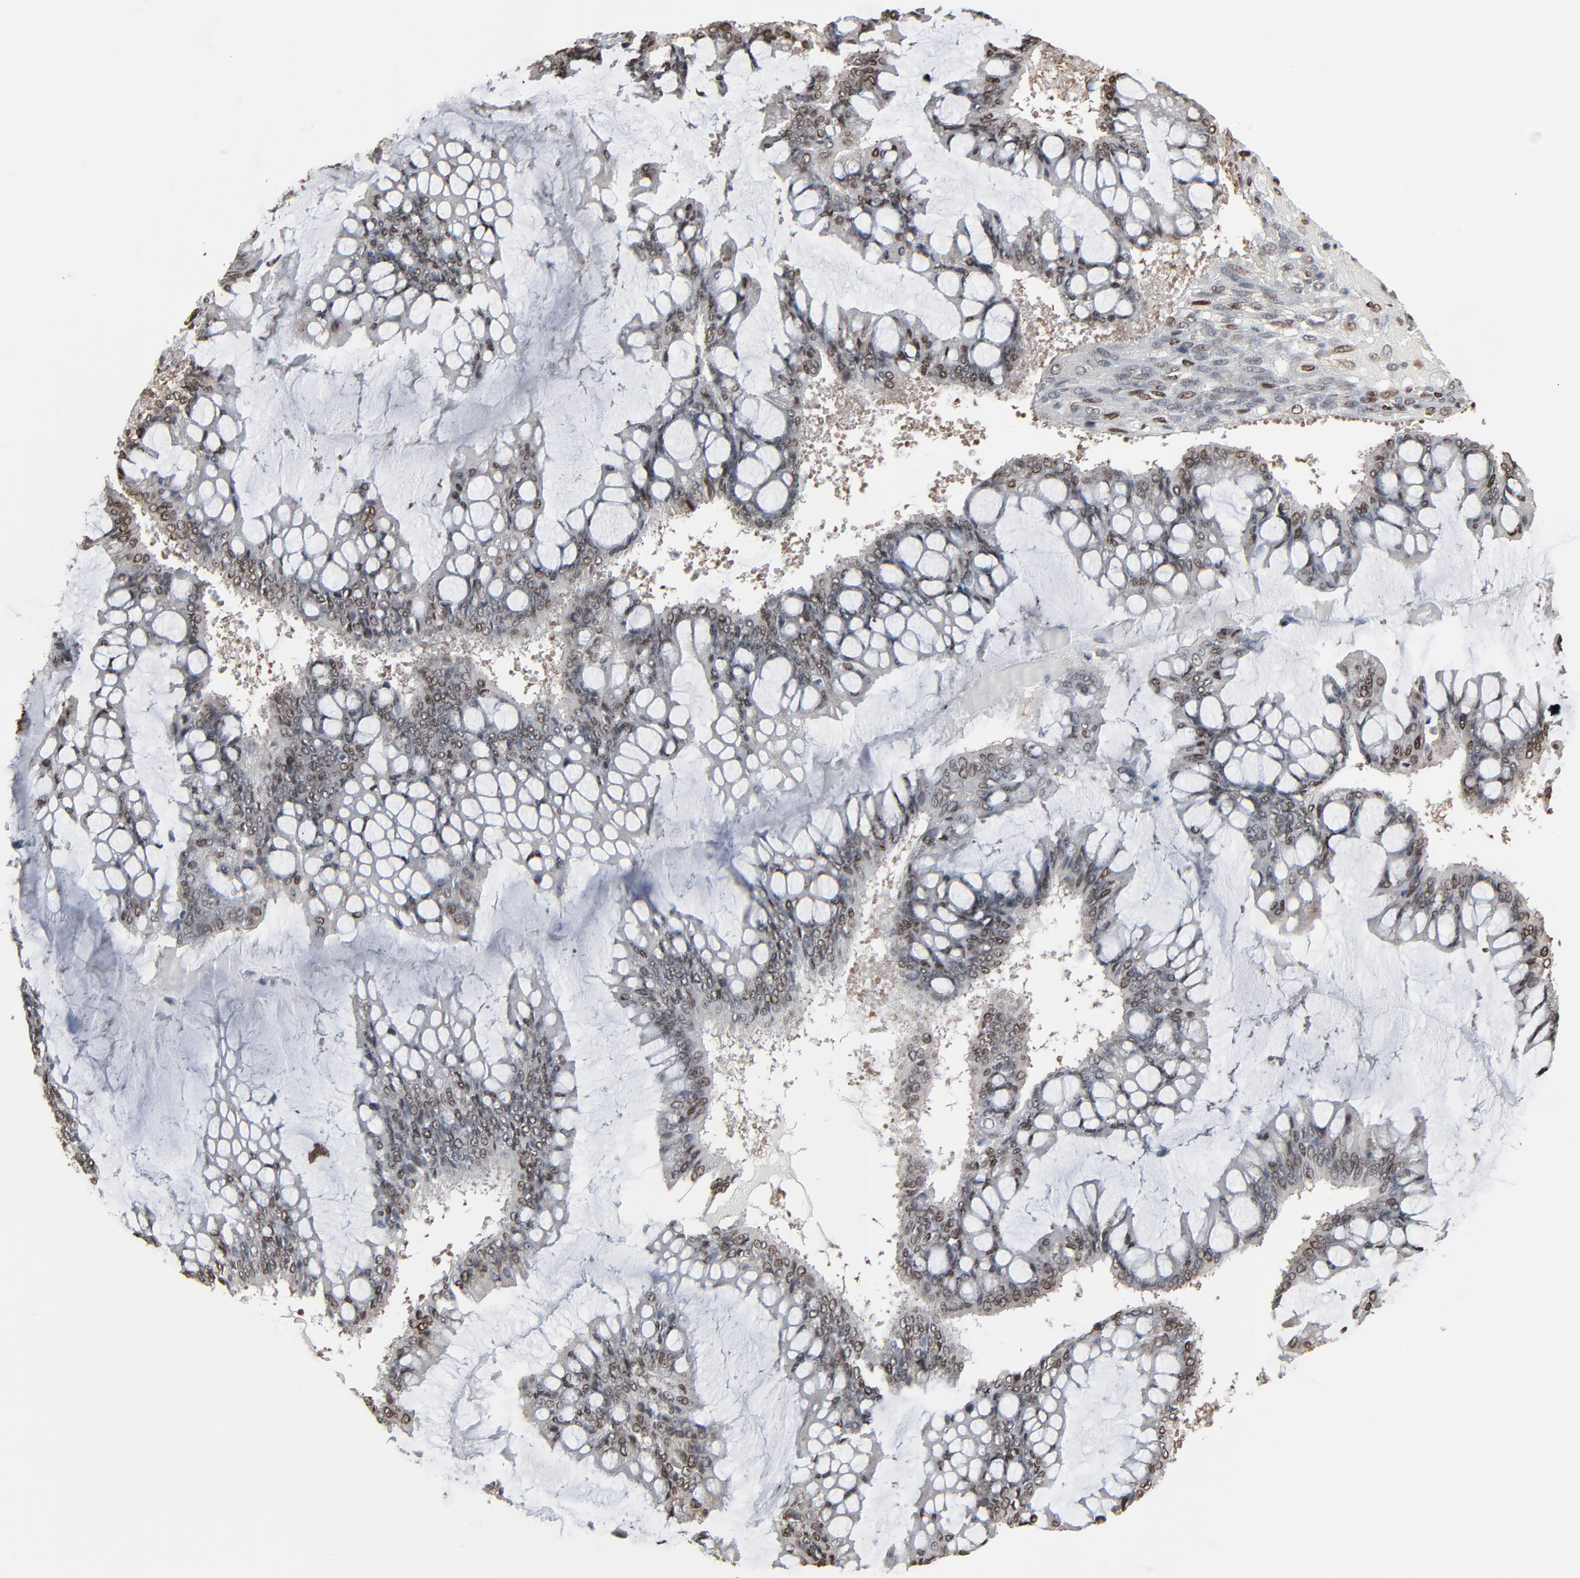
{"staining": {"intensity": "strong", "quantity": ">75%", "location": "nuclear"}, "tissue": "ovarian cancer", "cell_type": "Tumor cells", "image_type": "cancer", "snomed": [{"axis": "morphology", "description": "Cystadenocarcinoma, mucinous, NOS"}, {"axis": "topography", "description": "Ovary"}], "caption": "Tumor cells display high levels of strong nuclear expression in approximately >75% of cells in human ovarian cancer.", "gene": "MEIS2", "patient": {"sex": "female", "age": 73}}